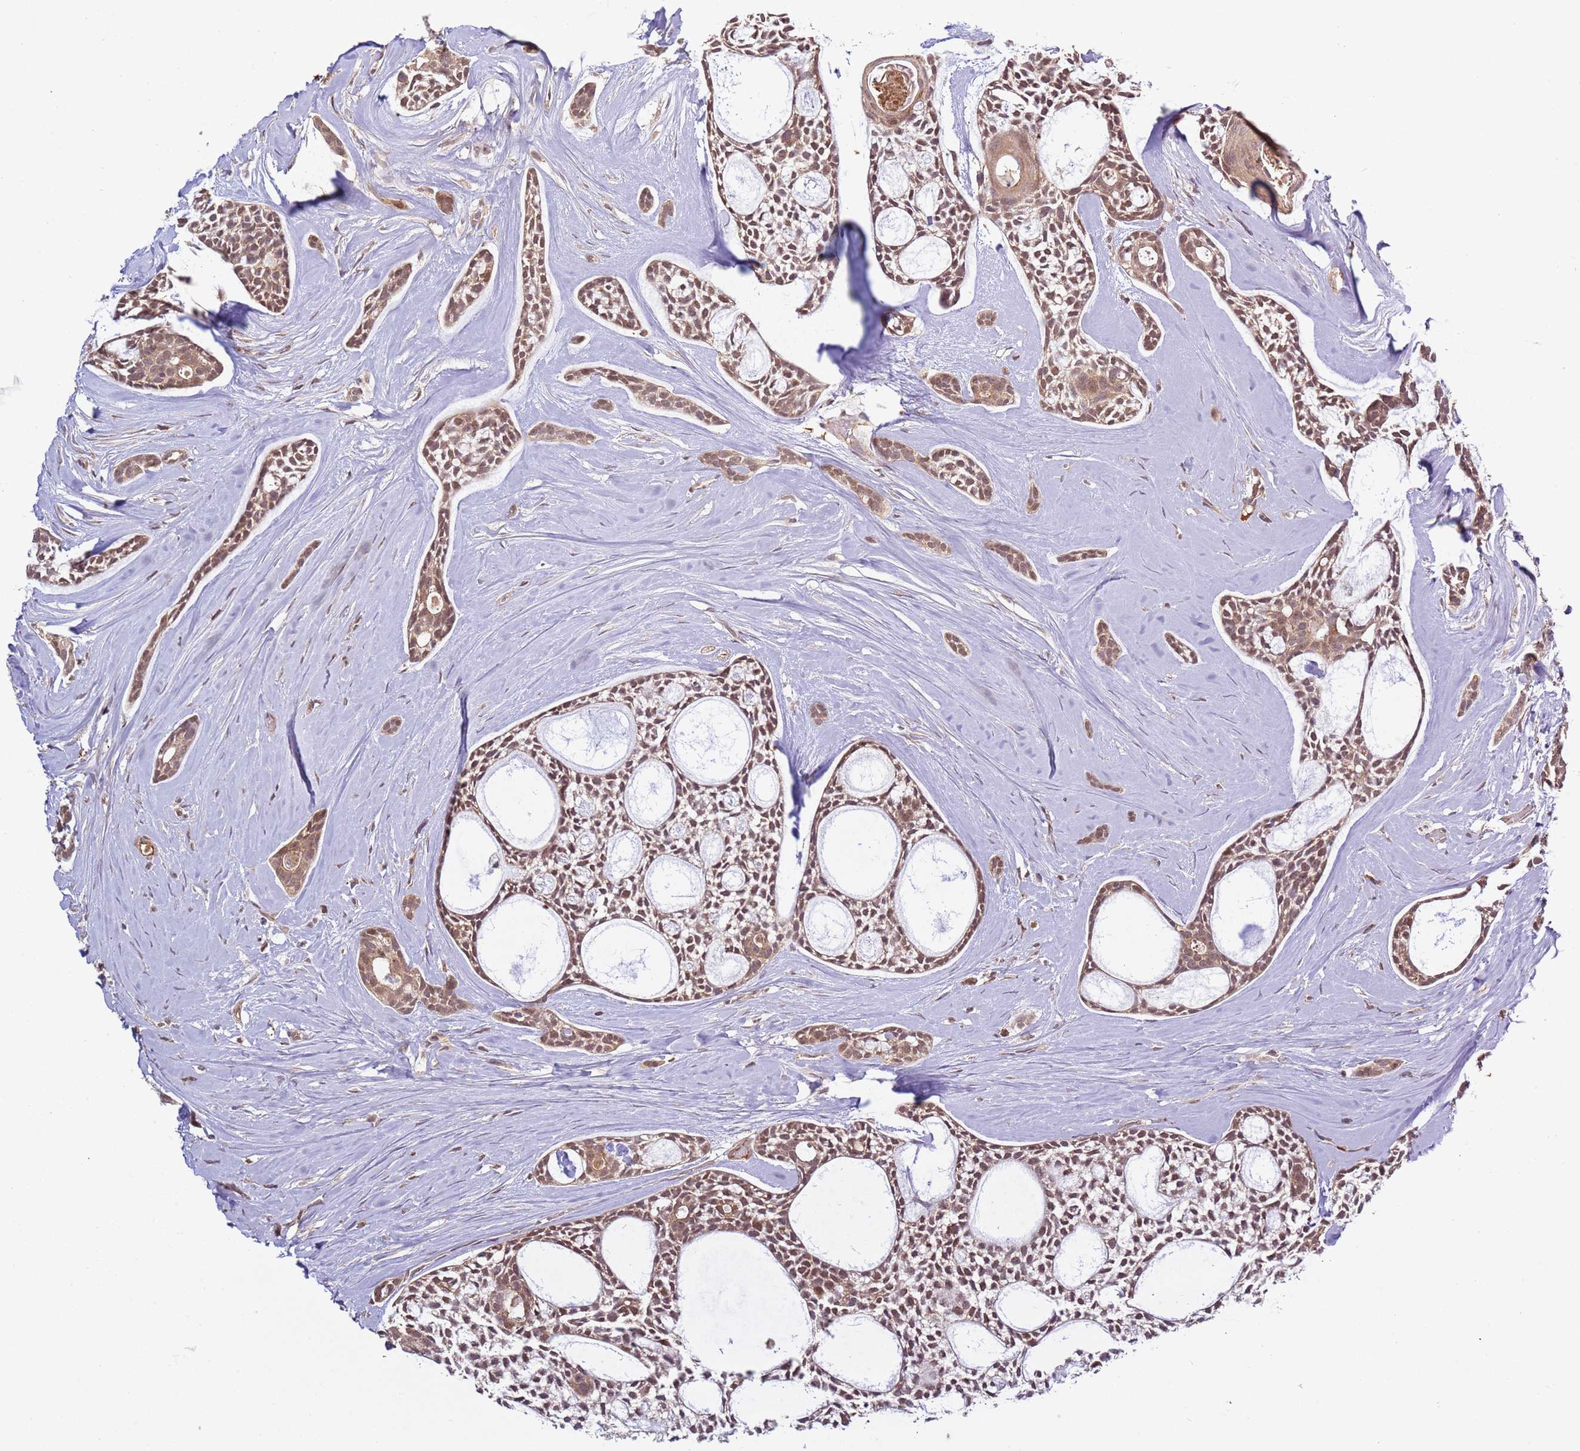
{"staining": {"intensity": "moderate", "quantity": ">75%", "location": "cytoplasmic/membranous,nuclear"}, "tissue": "head and neck cancer", "cell_type": "Tumor cells", "image_type": "cancer", "snomed": [{"axis": "morphology", "description": "Adenocarcinoma, NOS"}, {"axis": "topography", "description": "Subcutis"}, {"axis": "topography", "description": "Head-Neck"}], "caption": "A medium amount of moderate cytoplasmic/membranous and nuclear staining is appreciated in about >75% of tumor cells in head and neck cancer (adenocarcinoma) tissue.", "gene": "ZNF624", "patient": {"sex": "female", "age": 73}}